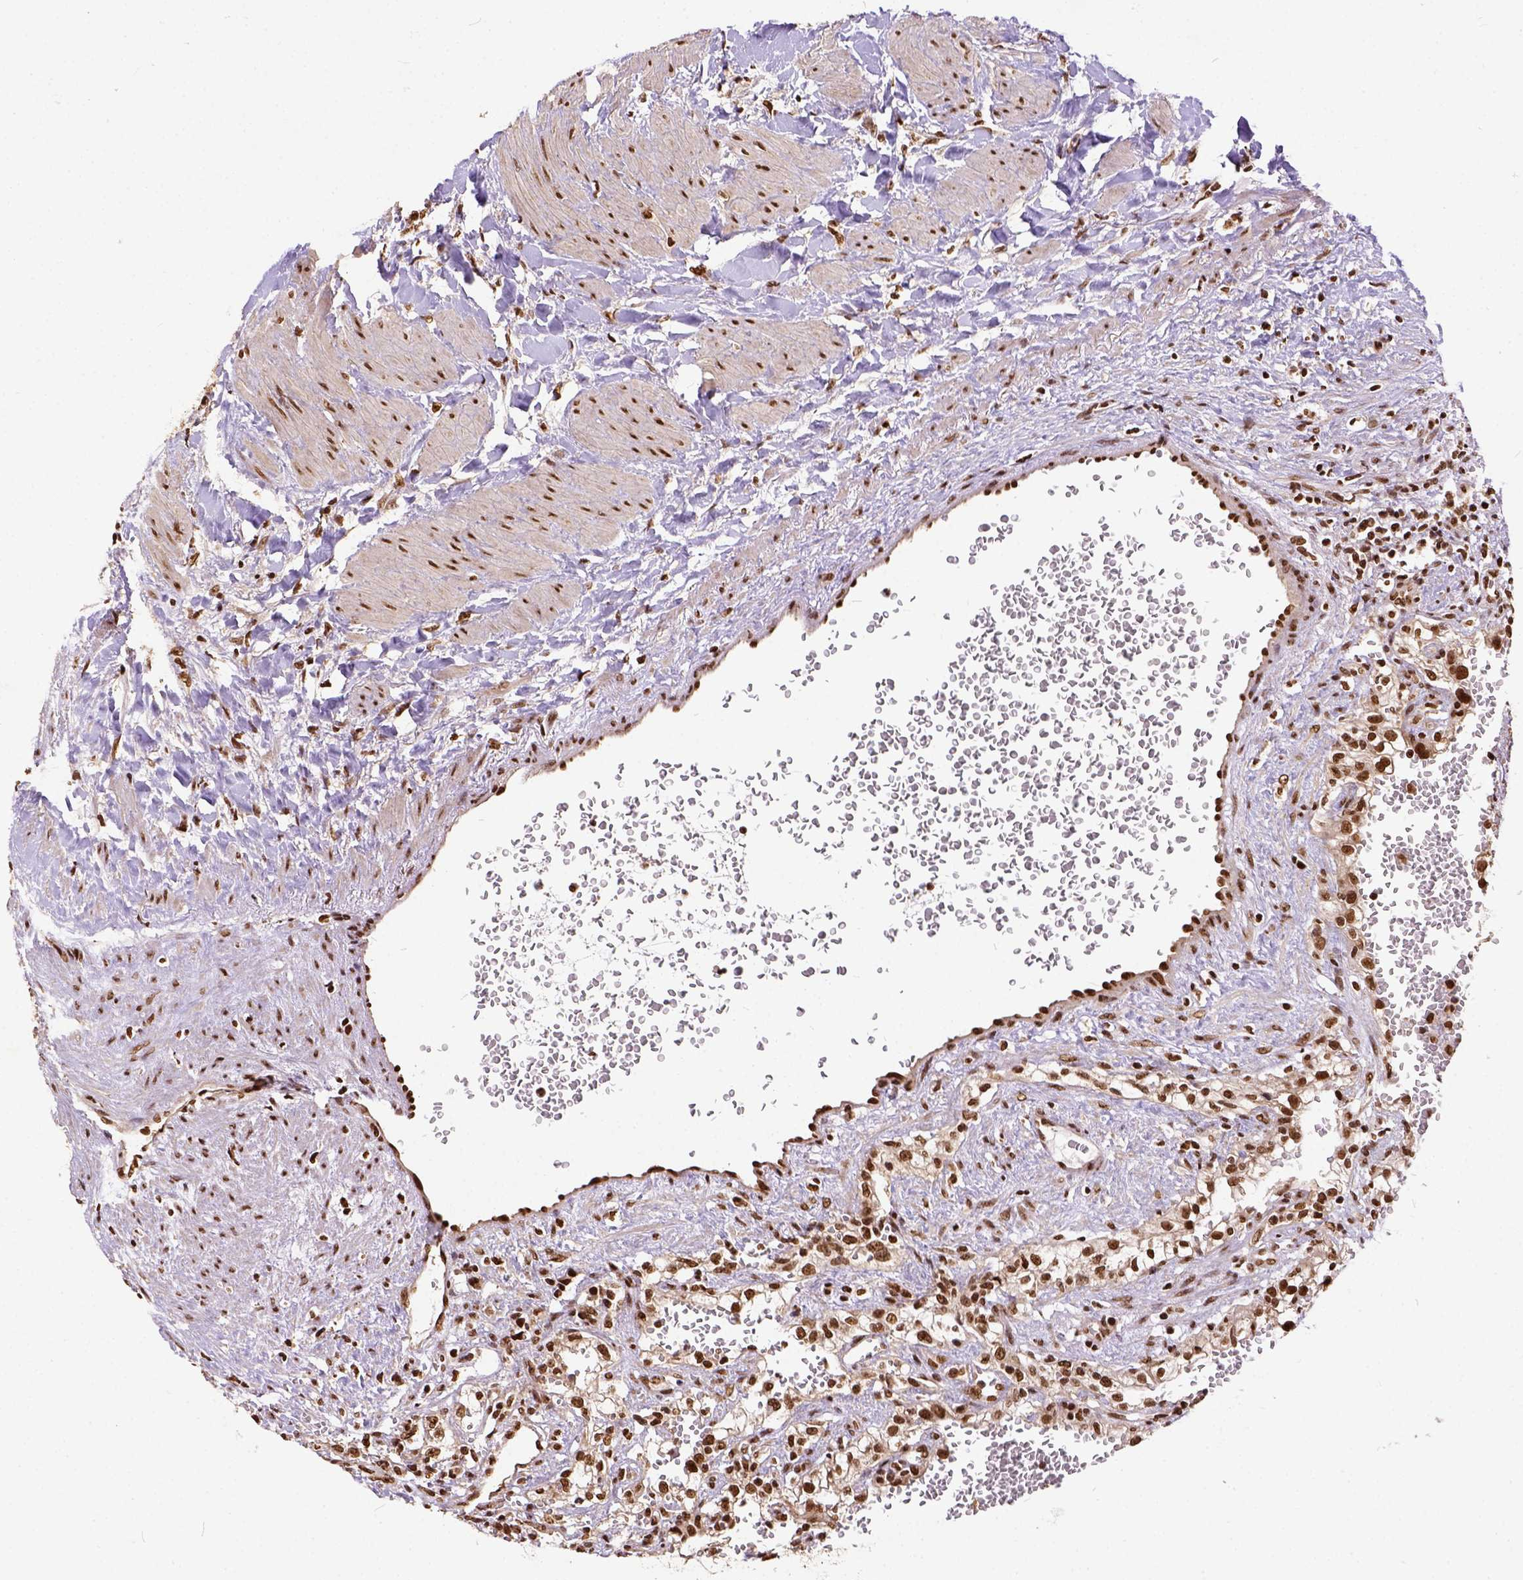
{"staining": {"intensity": "strong", "quantity": ">75%", "location": "nuclear"}, "tissue": "renal cancer", "cell_type": "Tumor cells", "image_type": "cancer", "snomed": [{"axis": "morphology", "description": "Adenocarcinoma, NOS"}, {"axis": "topography", "description": "Kidney"}], "caption": "Immunohistochemistry (IHC) histopathology image of neoplastic tissue: human adenocarcinoma (renal) stained using IHC shows high levels of strong protein expression localized specifically in the nuclear of tumor cells, appearing as a nuclear brown color.", "gene": "NACC1", "patient": {"sex": "female", "age": 74}}